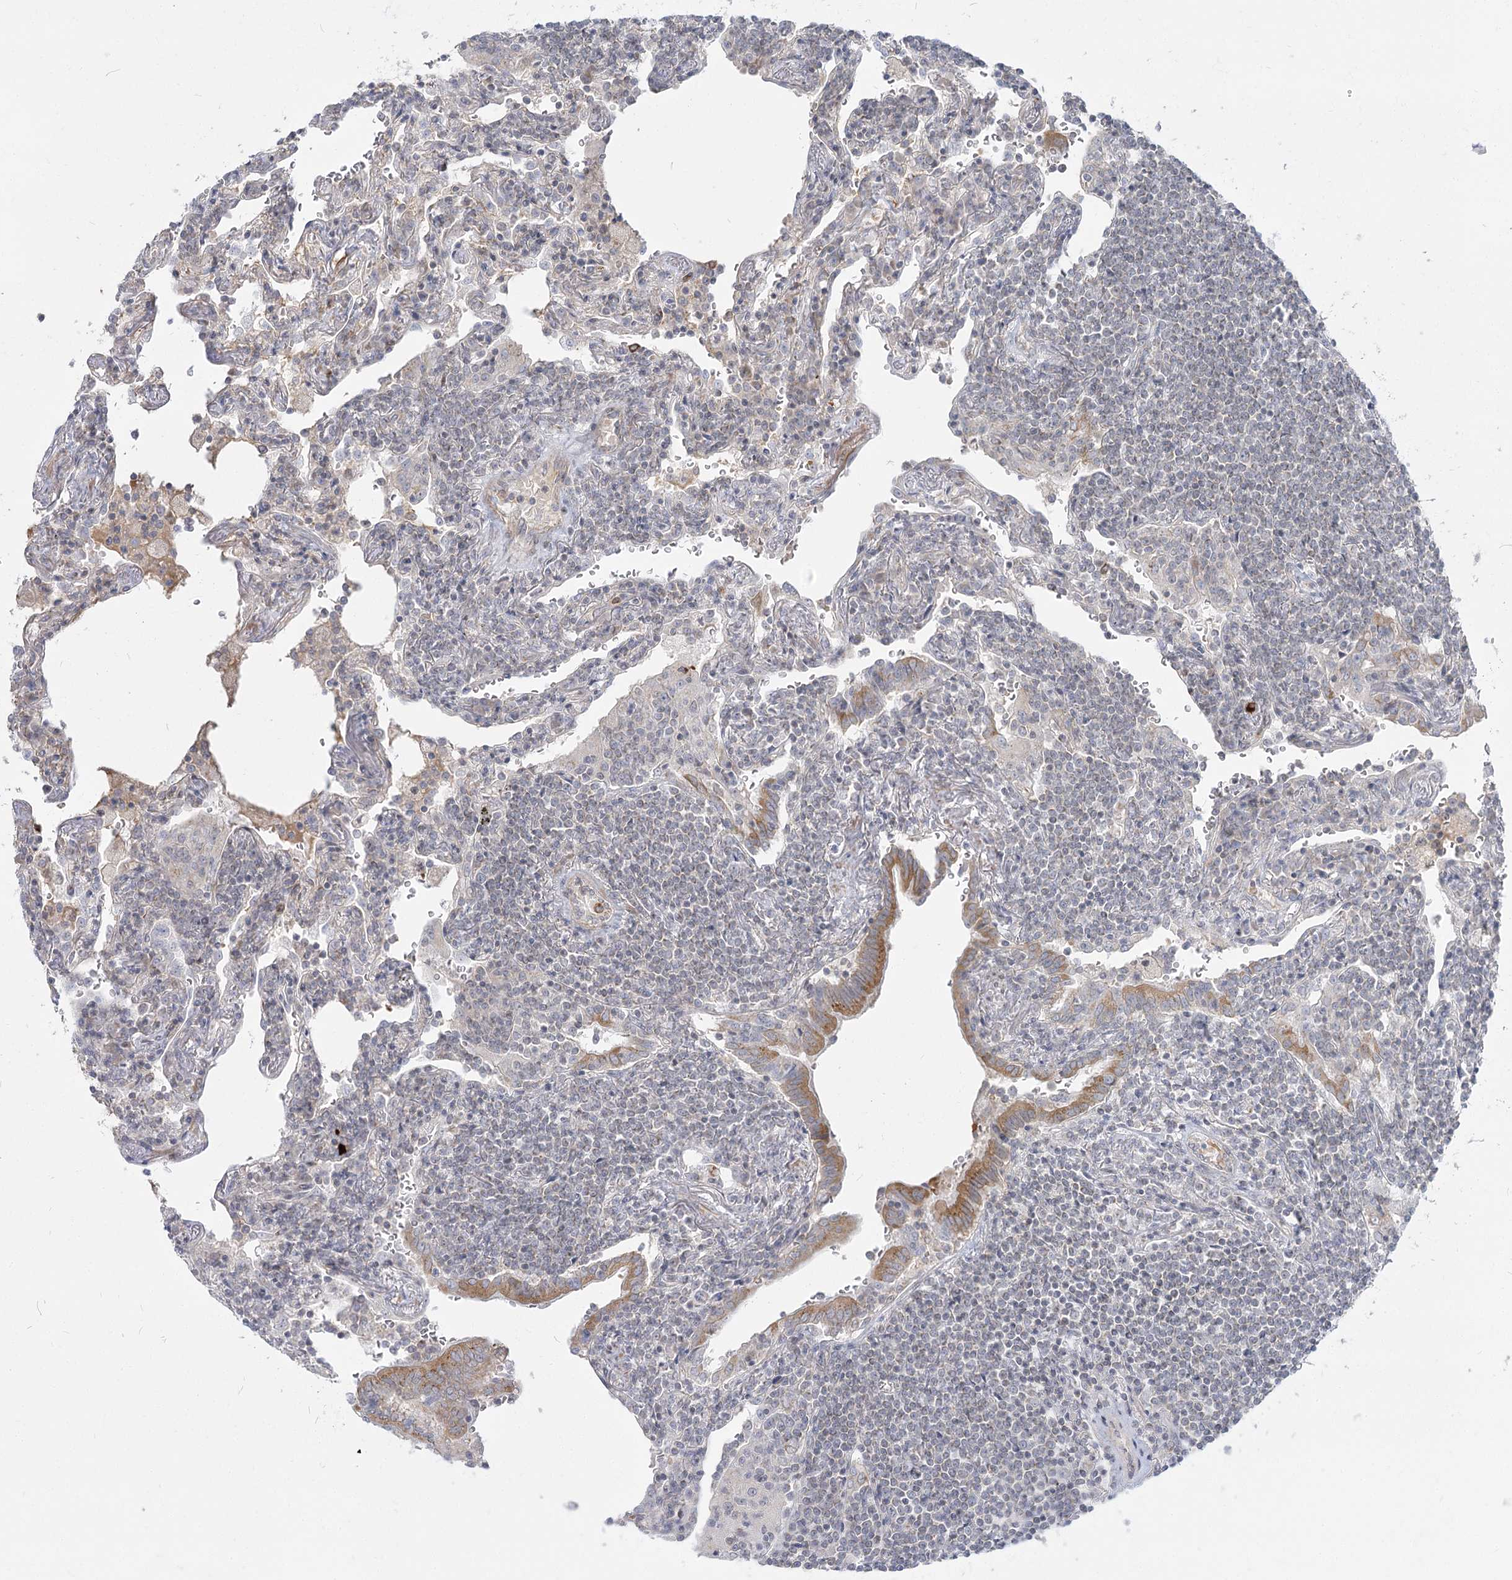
{"staining": {"intensity": "negative", "quantity": "none", "location": "none"}, "tissue": "lymphoma", "cell_type": "Tumor cells", "image_type": "cancer", "snomed": [{"axis": "morphology", "description": "Malignant lymphoma, non-Hodgkin's type, Low grade"}, {"axis": "topography", "description": "Lung"}], "caption": "An image of lymphoma stained for a protein shows no brown staining in tumor cells.", "gene": "MTMR3", "patient": {"sex": "female", "age": 71}}